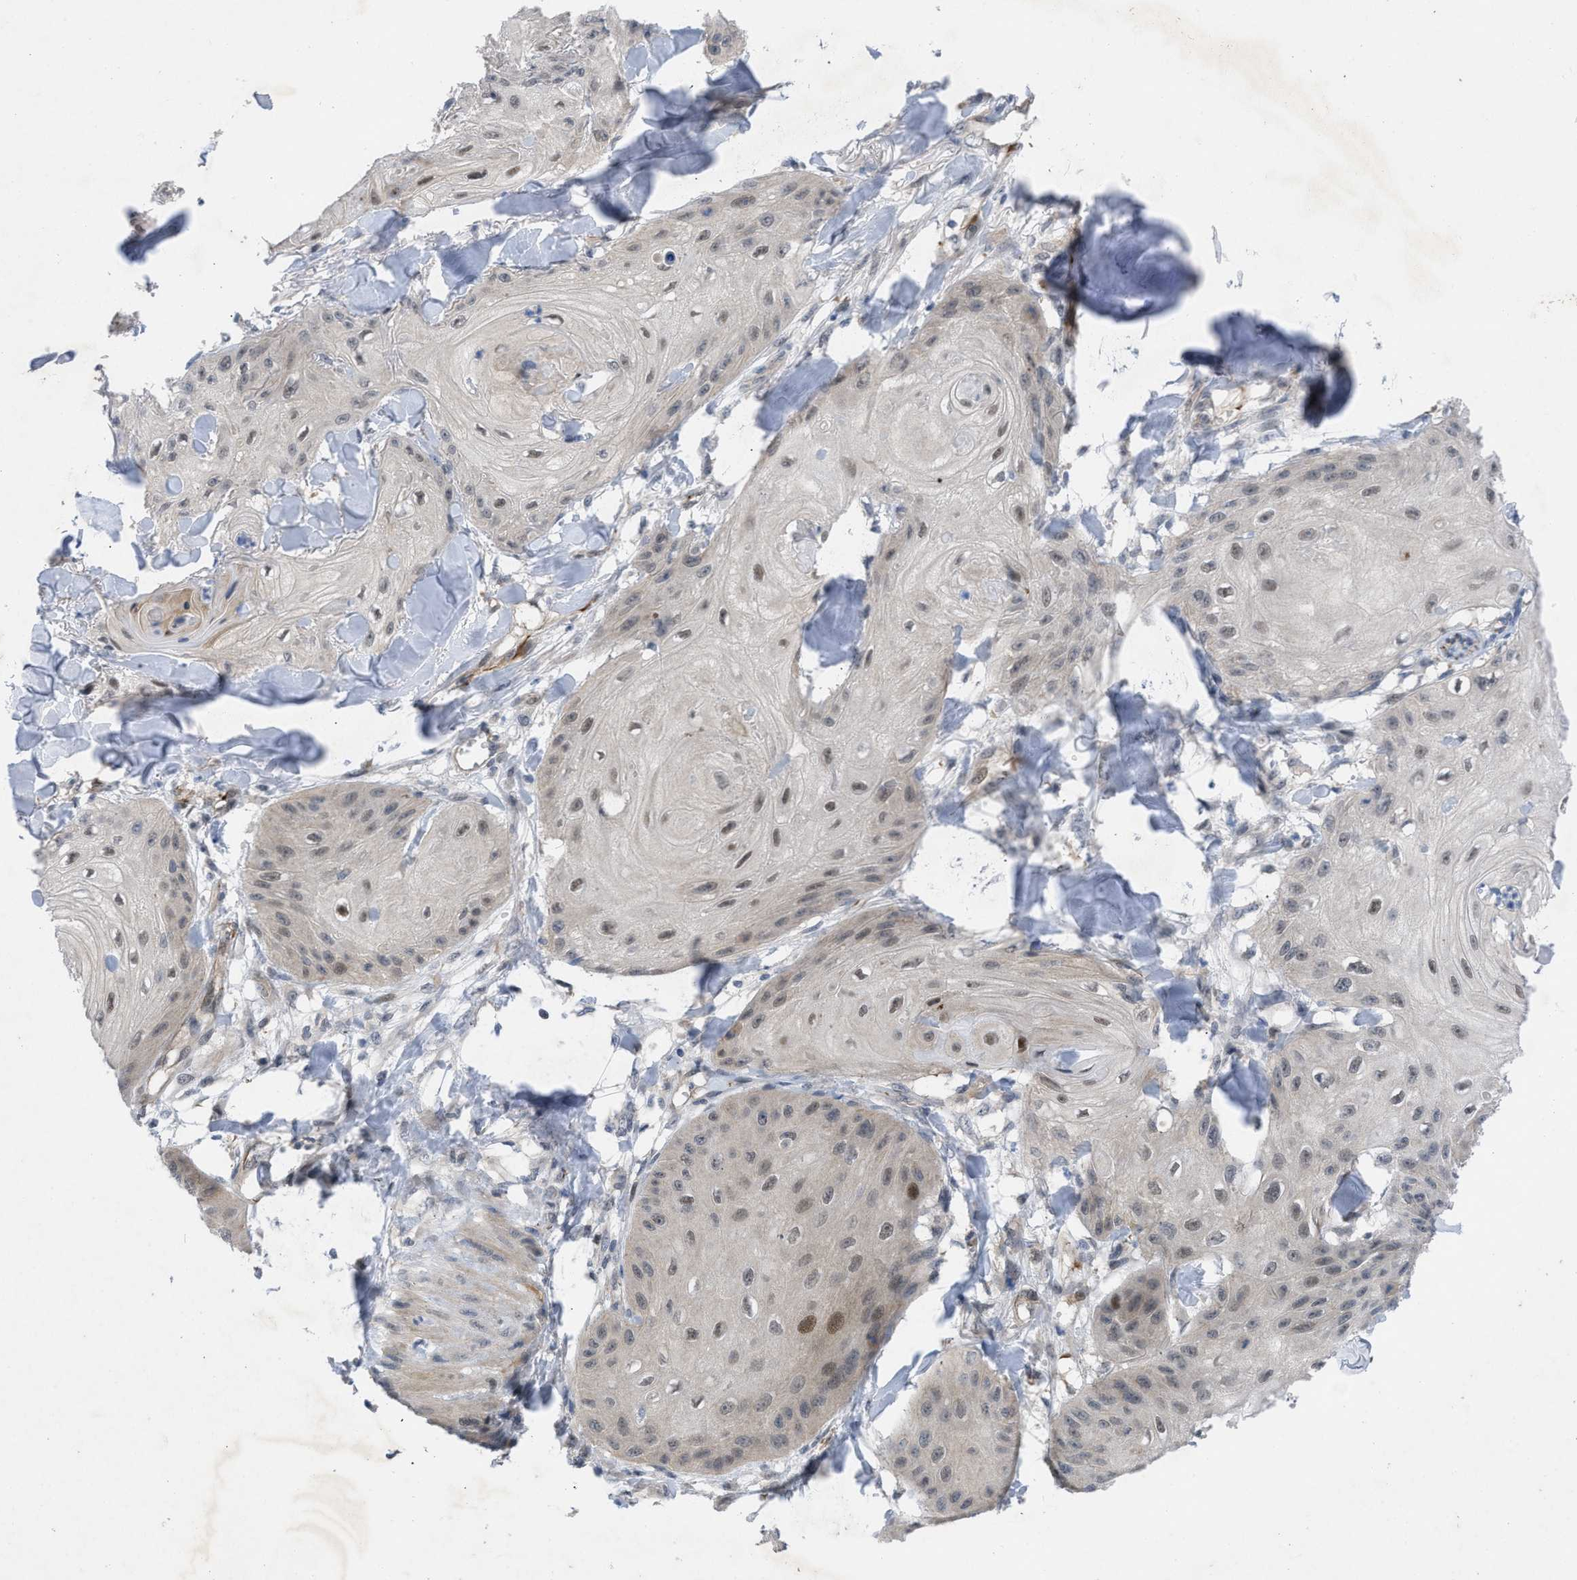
{"staining": {"intensity": "negative", "quantity": "none", "location": "none"}, "tissue": "skin cancer", "cell_type": "Tumor cells", "image_type": "cancer", "snomed": [{"axis": "morphology", "description": "Squamous cell carcinoma, NOS"}, {"axis": "topography", "description": "Skin"}], "caption": "IHC of human skin cancer demonstrates no staining in tumor cells.", "gene": "IL17RE", "patient": {"sex": "male", "age": 74}}